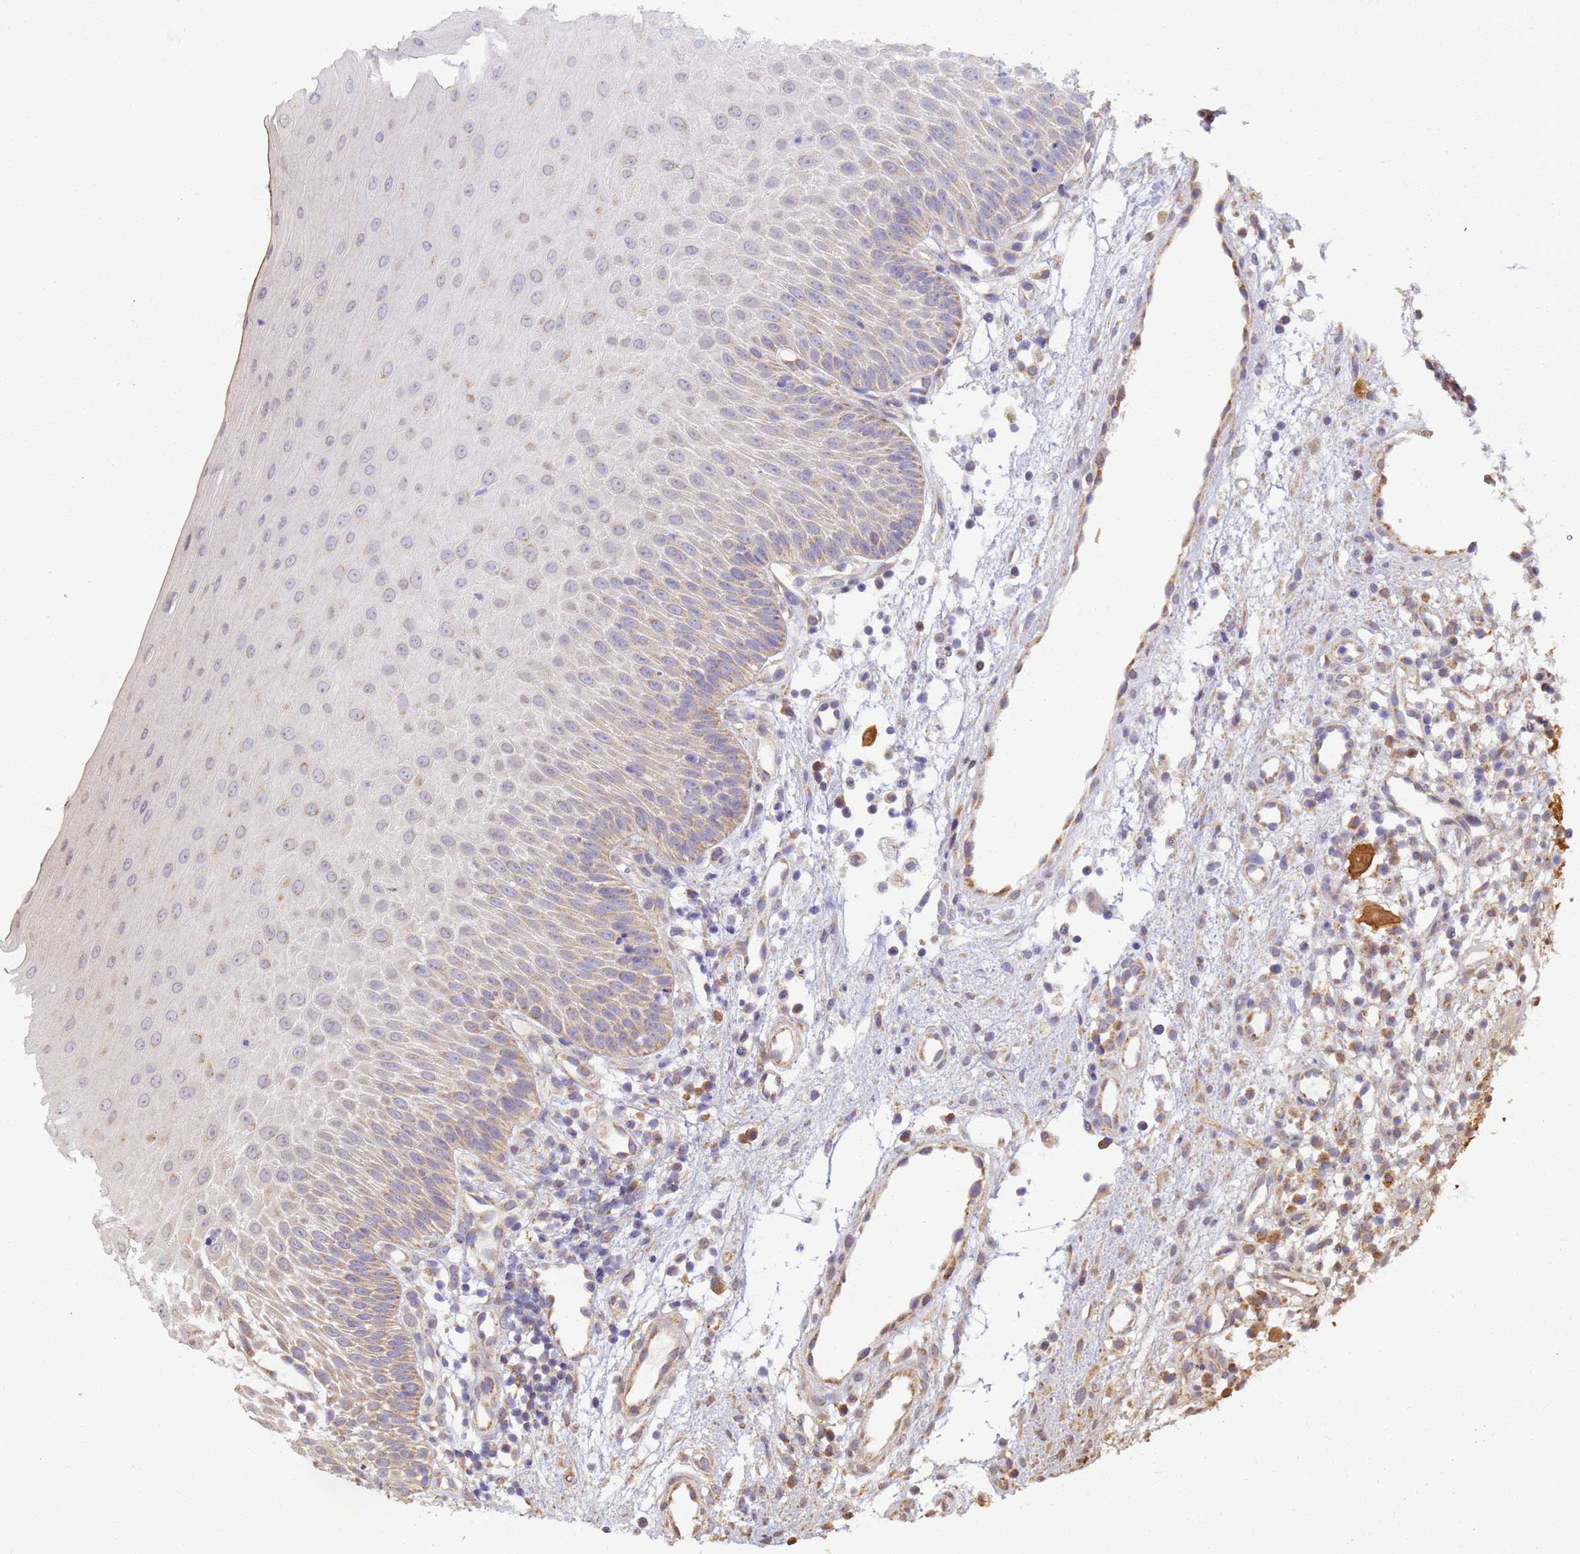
{"staining": {"intensity": "moderate", "quantity": "25%-75%", "location": "cytoplasmic/membranous"}, "tissue": "oral mucosa", "cell_type": "Squamous epithelial cells", "image_type": "normal", "snomed": [{"axis": "morphology", "description": "Normal tissue, NOS"}, {"axis": "topography", "description": "Oral tissue"}], "caption": "Immunohistochemical staining of normal oral mucosa demonstrates moderate cytoplasmic/membranous protein expression in approximately 25%-75% of squamous epithelial cells. (brown staining indicates protein expression, while blue staining denotes nuclei).", "gene": "RAPGEF3", "patient": {"sex": "female", "age": 13}}